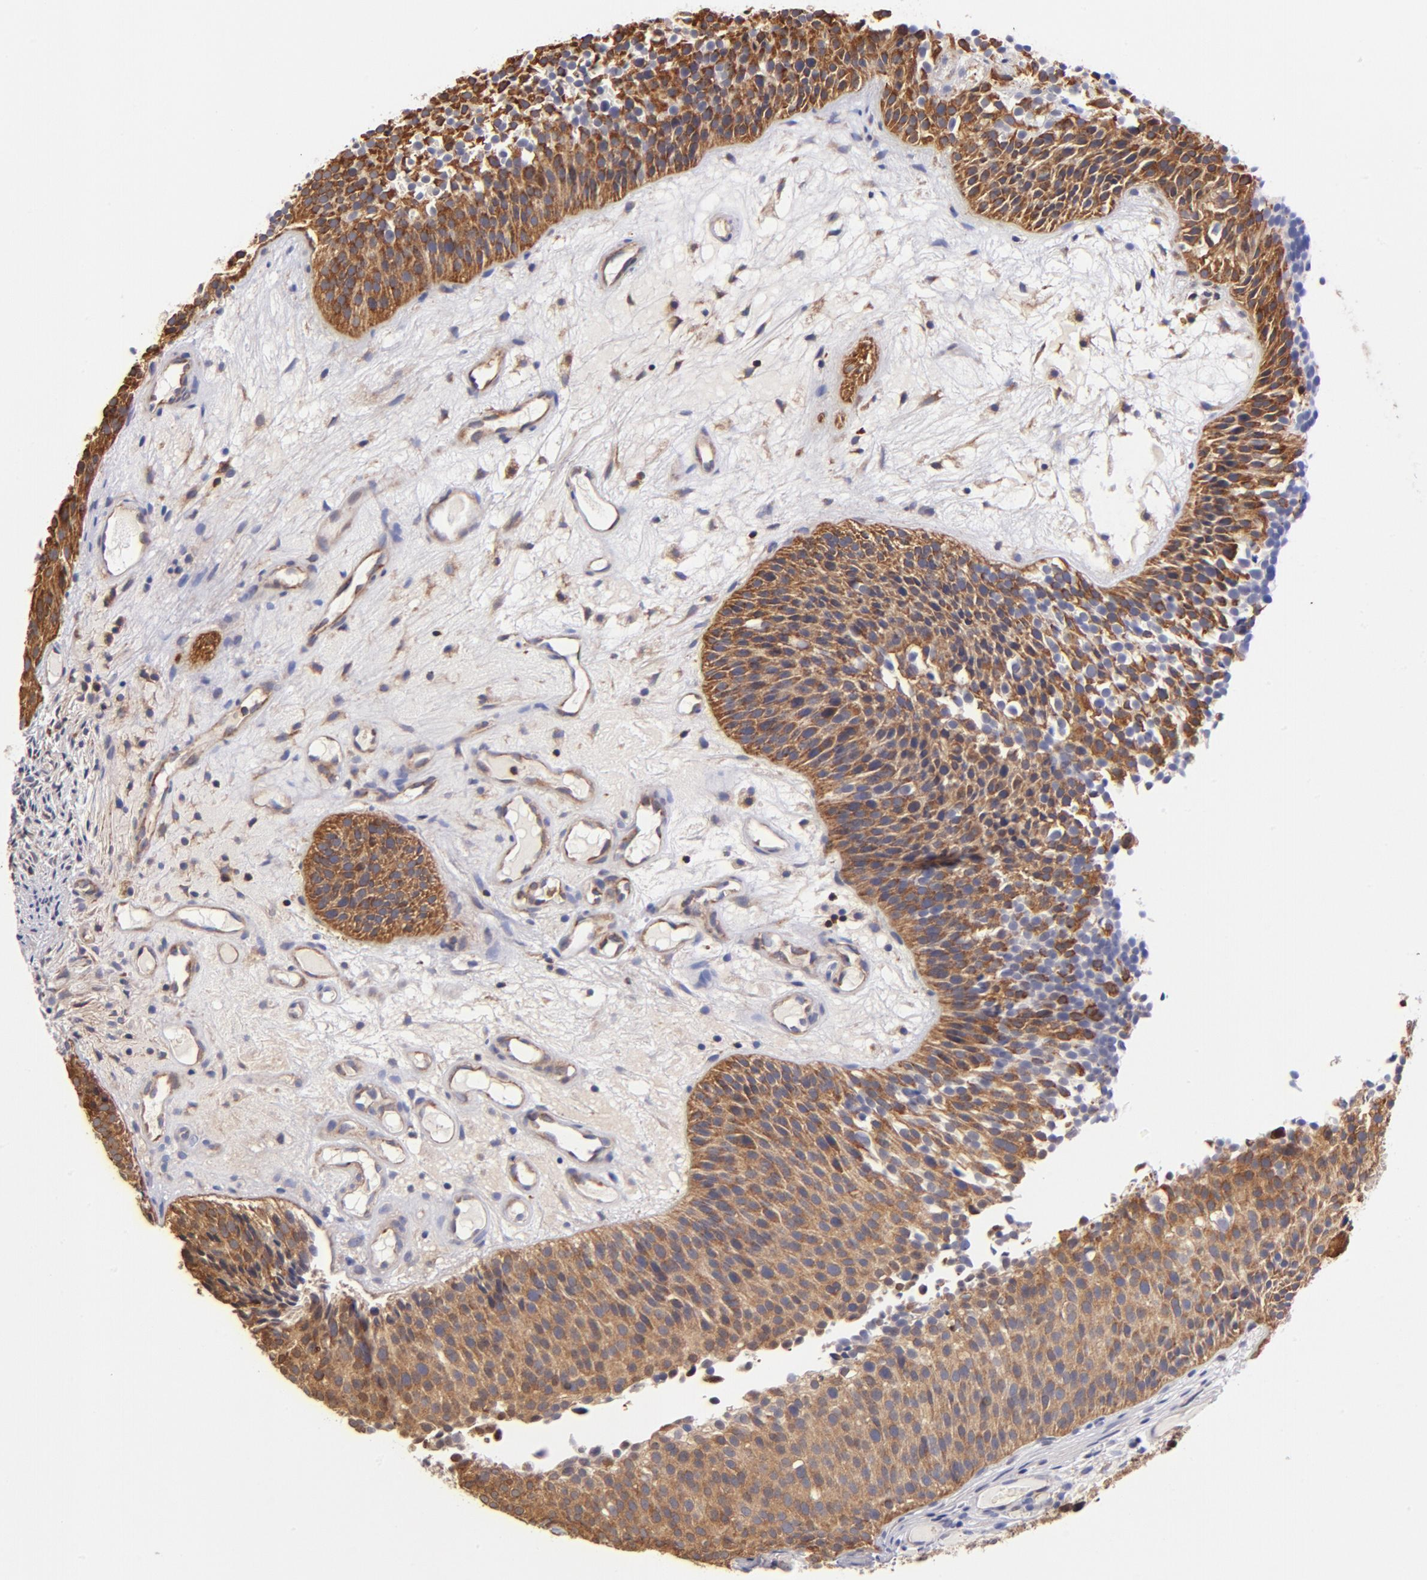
{"staining": {"intensity": "moderate", "quantity": ">75%", "location": "cytoplasmic/membranous"}, "tissue": "urothelial cancer", "cell_type": "Tumor cells", "image_type": "cancer", "snomed": [{"axis": "morphology", "description": "Urothelial carcinoma, Low grade"}, {"axis": "topography", "description": "Urinary bladder"}], "caption": "Immunohistochemical staining of human urothelial cancer demonstrates medium levels of moderate cytoplasmic/membranous positivity in about >75% of tumor cells.", "gene": "YWHAB", "patient": {"sex": "male", "age": 85}}